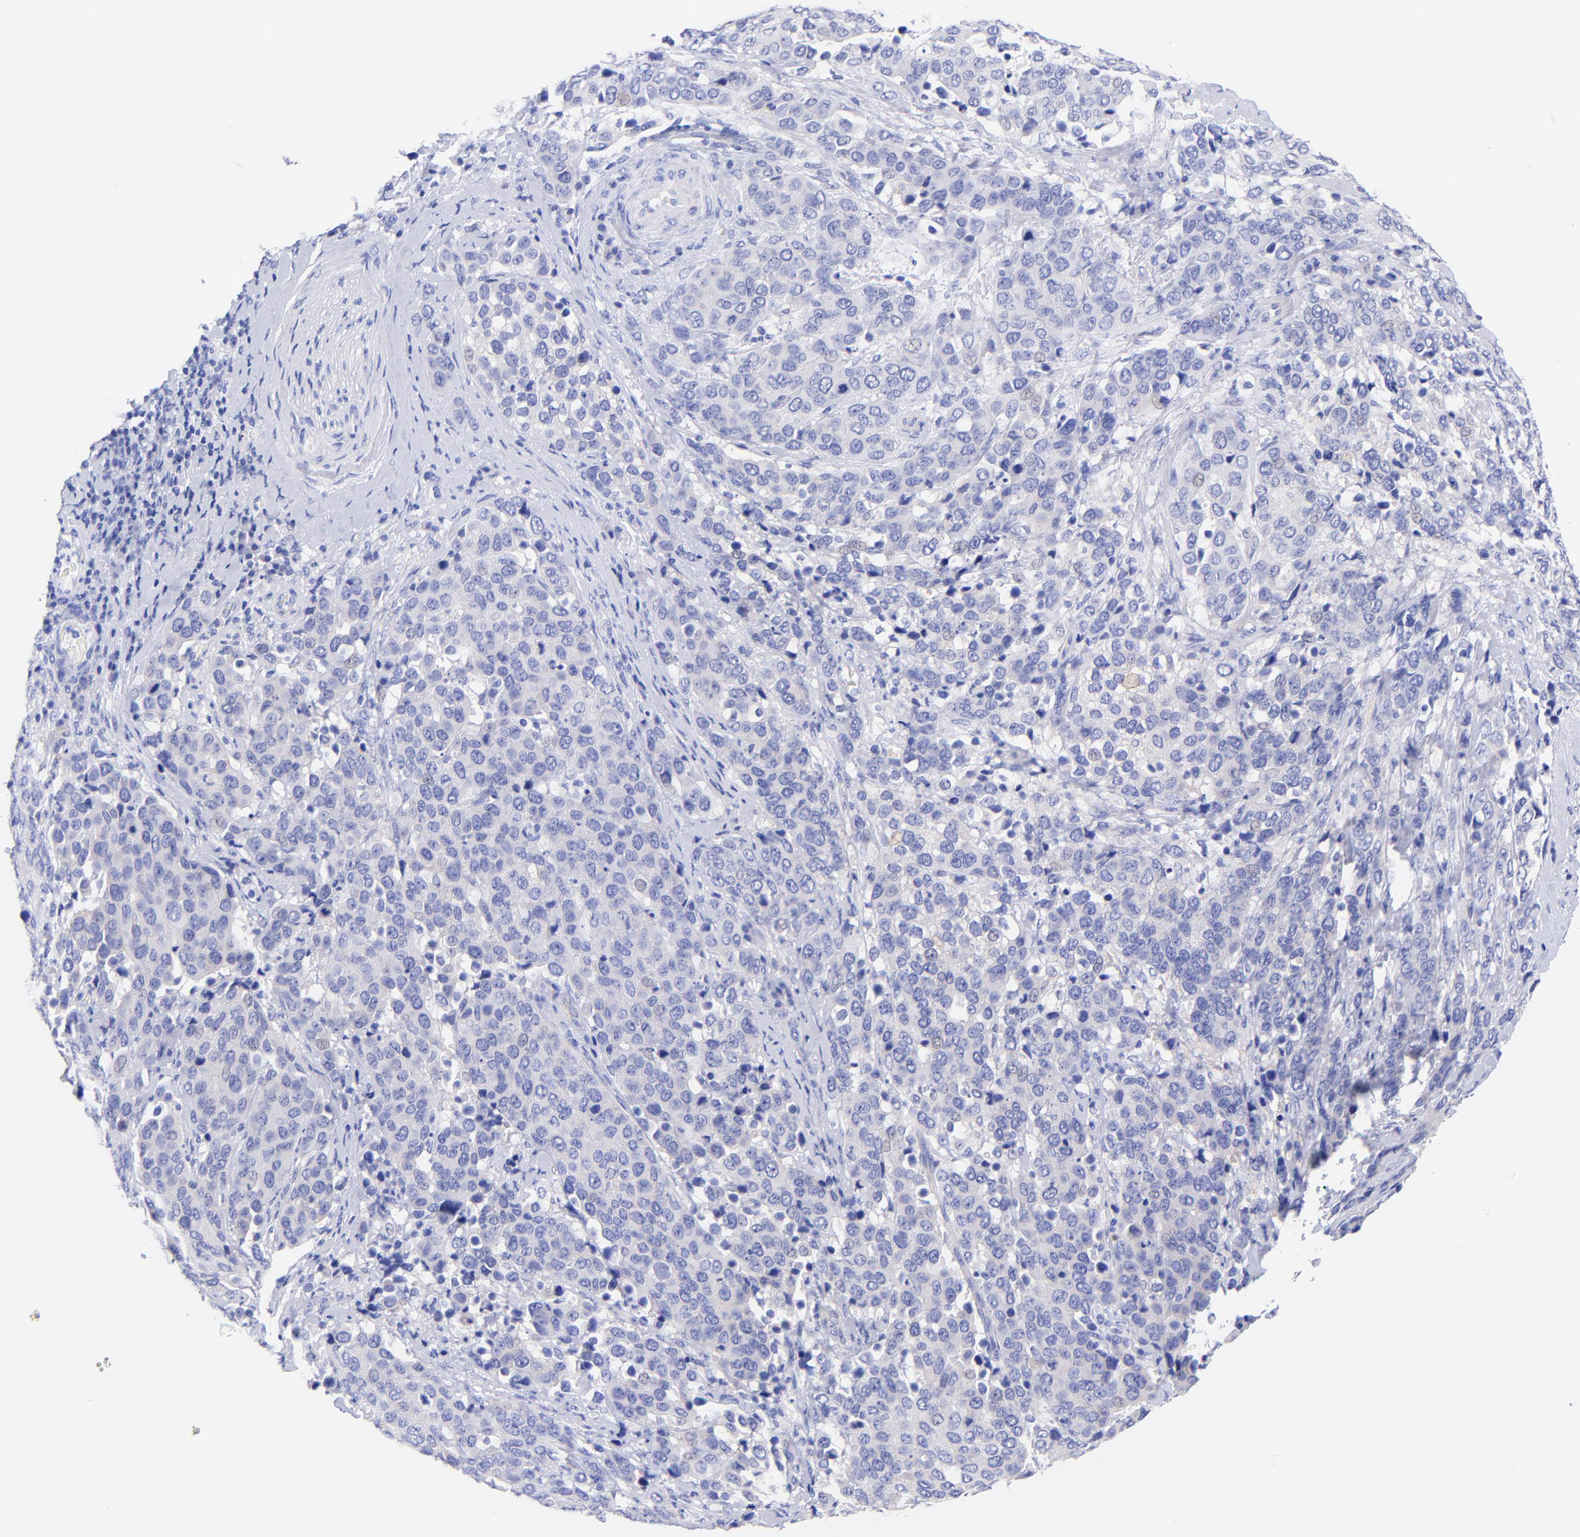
{"staining": {"intensity": "negative", "quantity": "none", "location": "none"}, "tissue": "cervical cancer", "cell_type": "Tumor cells", "image_type": "cancer", "snomed": [{"axis": "morphology", "description": "Squamous cell carcinoma, NOS"}, {"axis": "topography", "description": "Cervix"}], "caption": "Tumor cells are negative for brown protein staining in cervical cancer.", "gene": "GPHN", "patient": {"sex": "female", "age": 54}}